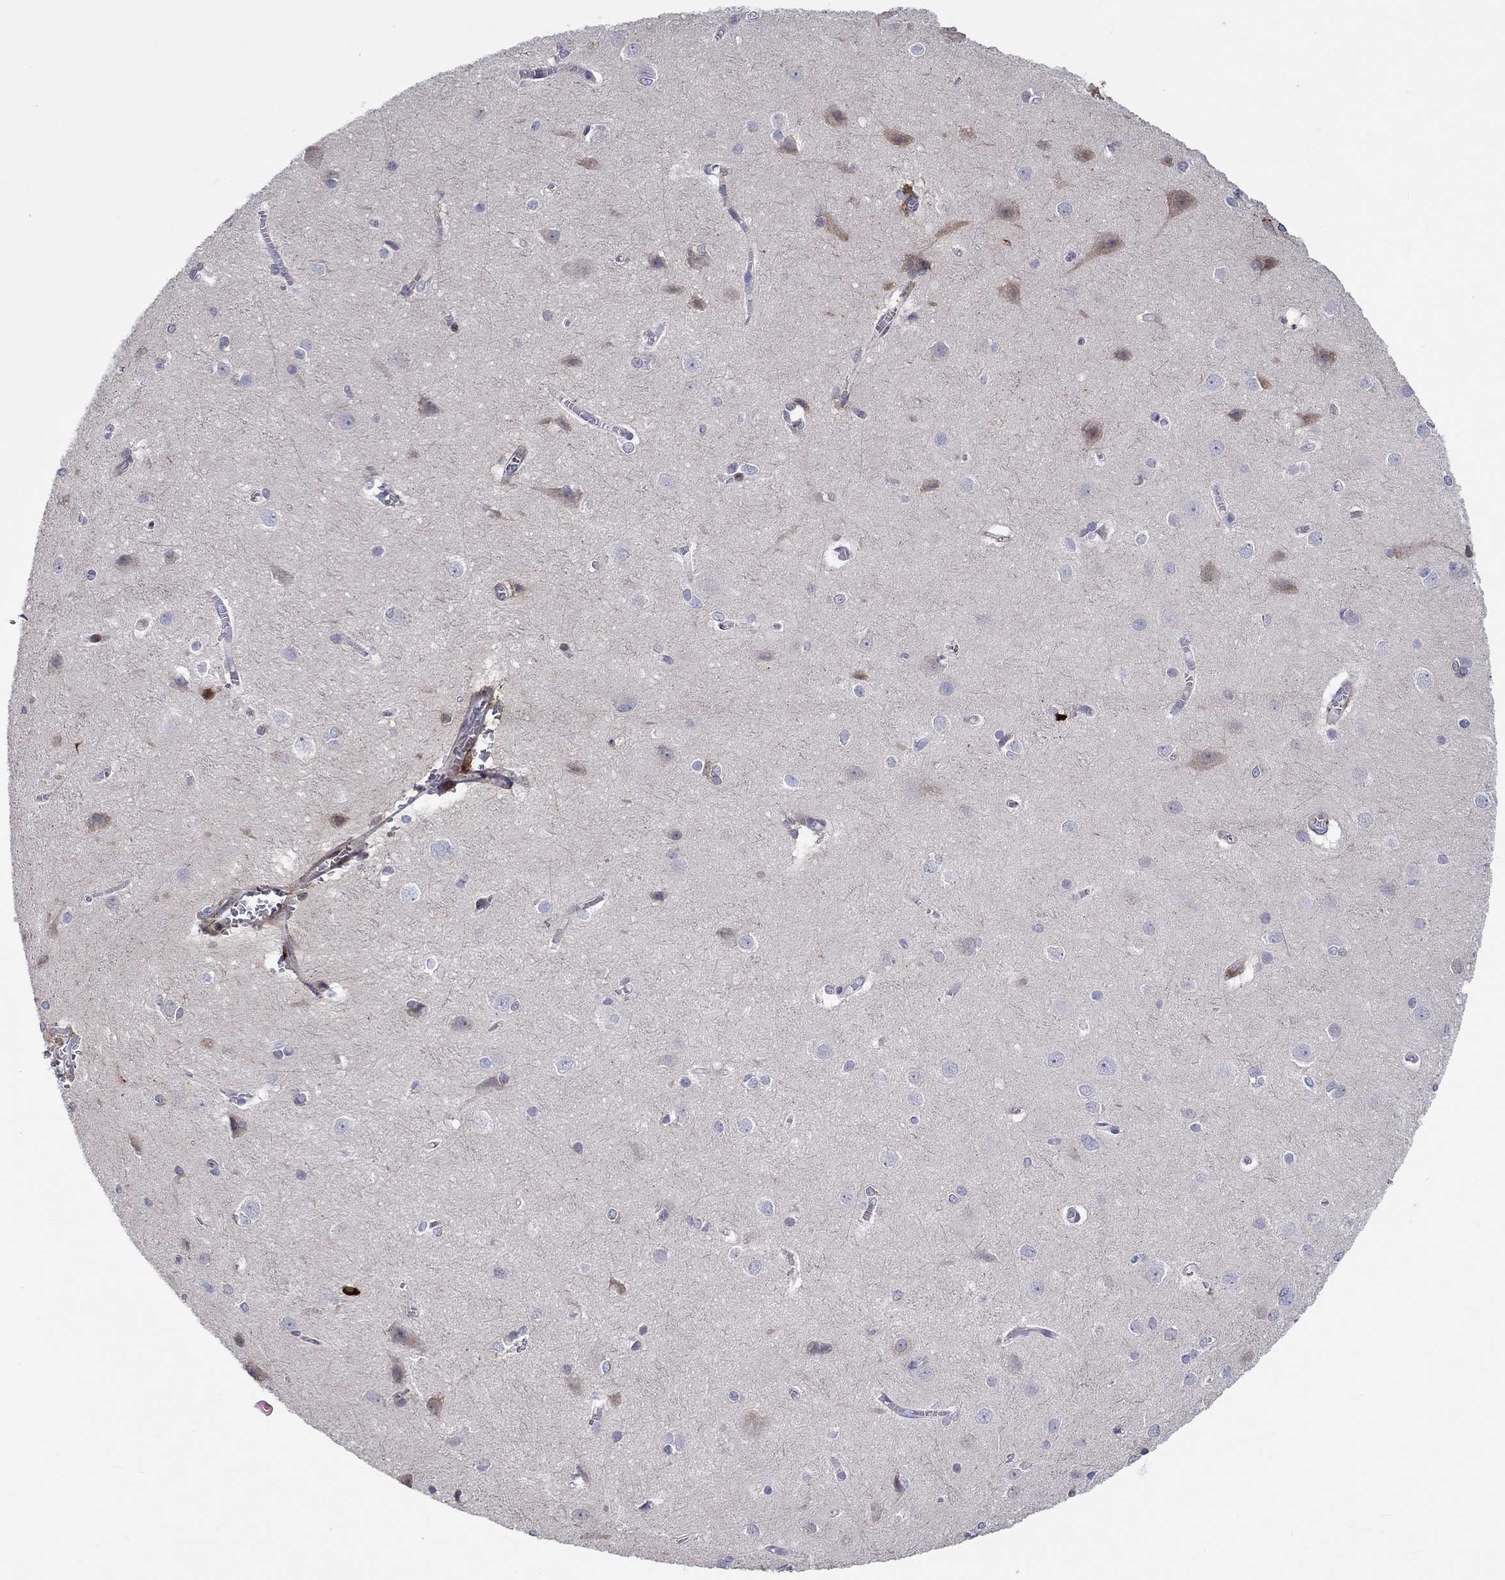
{"staining": {"intensity": "negative", "quantity": "none", "location": "none"}, "tissue": "cerebral cortex", "cell_type": "Endothelial cells", "image_type": "normal", "snomed": [{"axis": "morphology", "description": "Normal tissue, NOS"}, {"axis": "topography", "description": "Cerebral cortex"}], "caption": "Cerebral cortex was stained to show a protein in brown. There is no significant positivity in endothelial cells. Brightfield microscopy of immunohistochemistry (IHC) stained with DAB (brown) and hematoxylin (blue), captured at high magnification.", "gene": "ARHGAP36", "patient": {"sex": "male", "age": 37}}